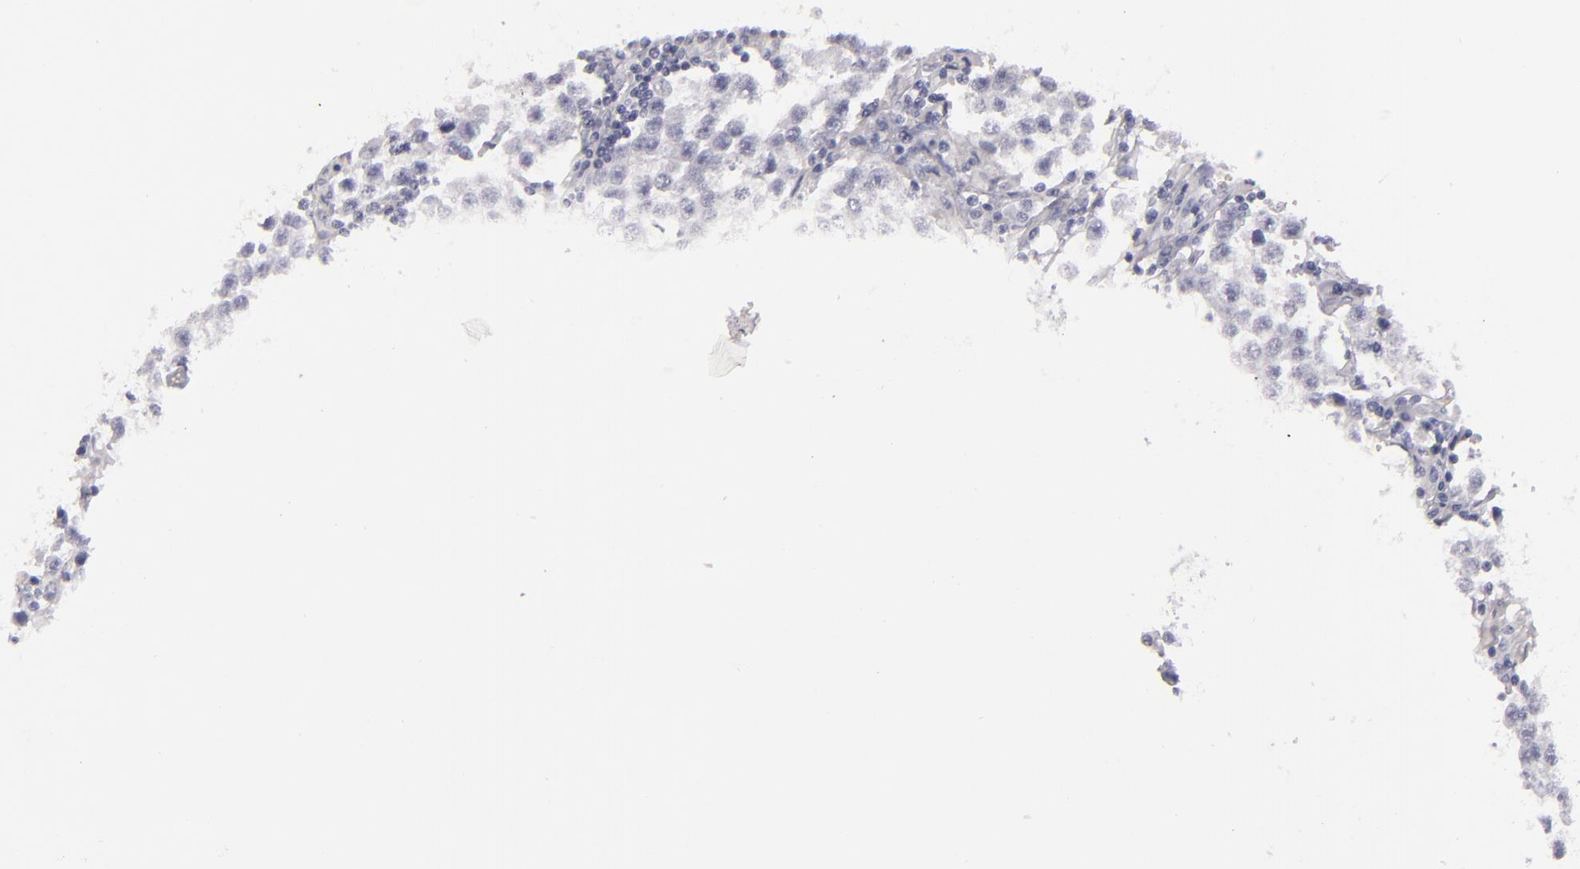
{"staining": {"intensity": "negative", "quantity": "none", "location": "none"}, "tissue": "testis cancer", "cell_type": "Tumor cells", "image_type": "cancer", "snomed": [{"axis": "morphology", "description": "Seminoma, NOS"}, {"axis": "topography", "description": "Testis"}], "caption": "An immunohistochemistry micrograph of seminoma (testis) is shown. There is no staining in tumor cells of seminoma (testis). (Brightfield microscopy of DAB immunohistochemistry at high magnification).", "gene": "F13A1", "patient": {"sex": "male", "age": 36}}